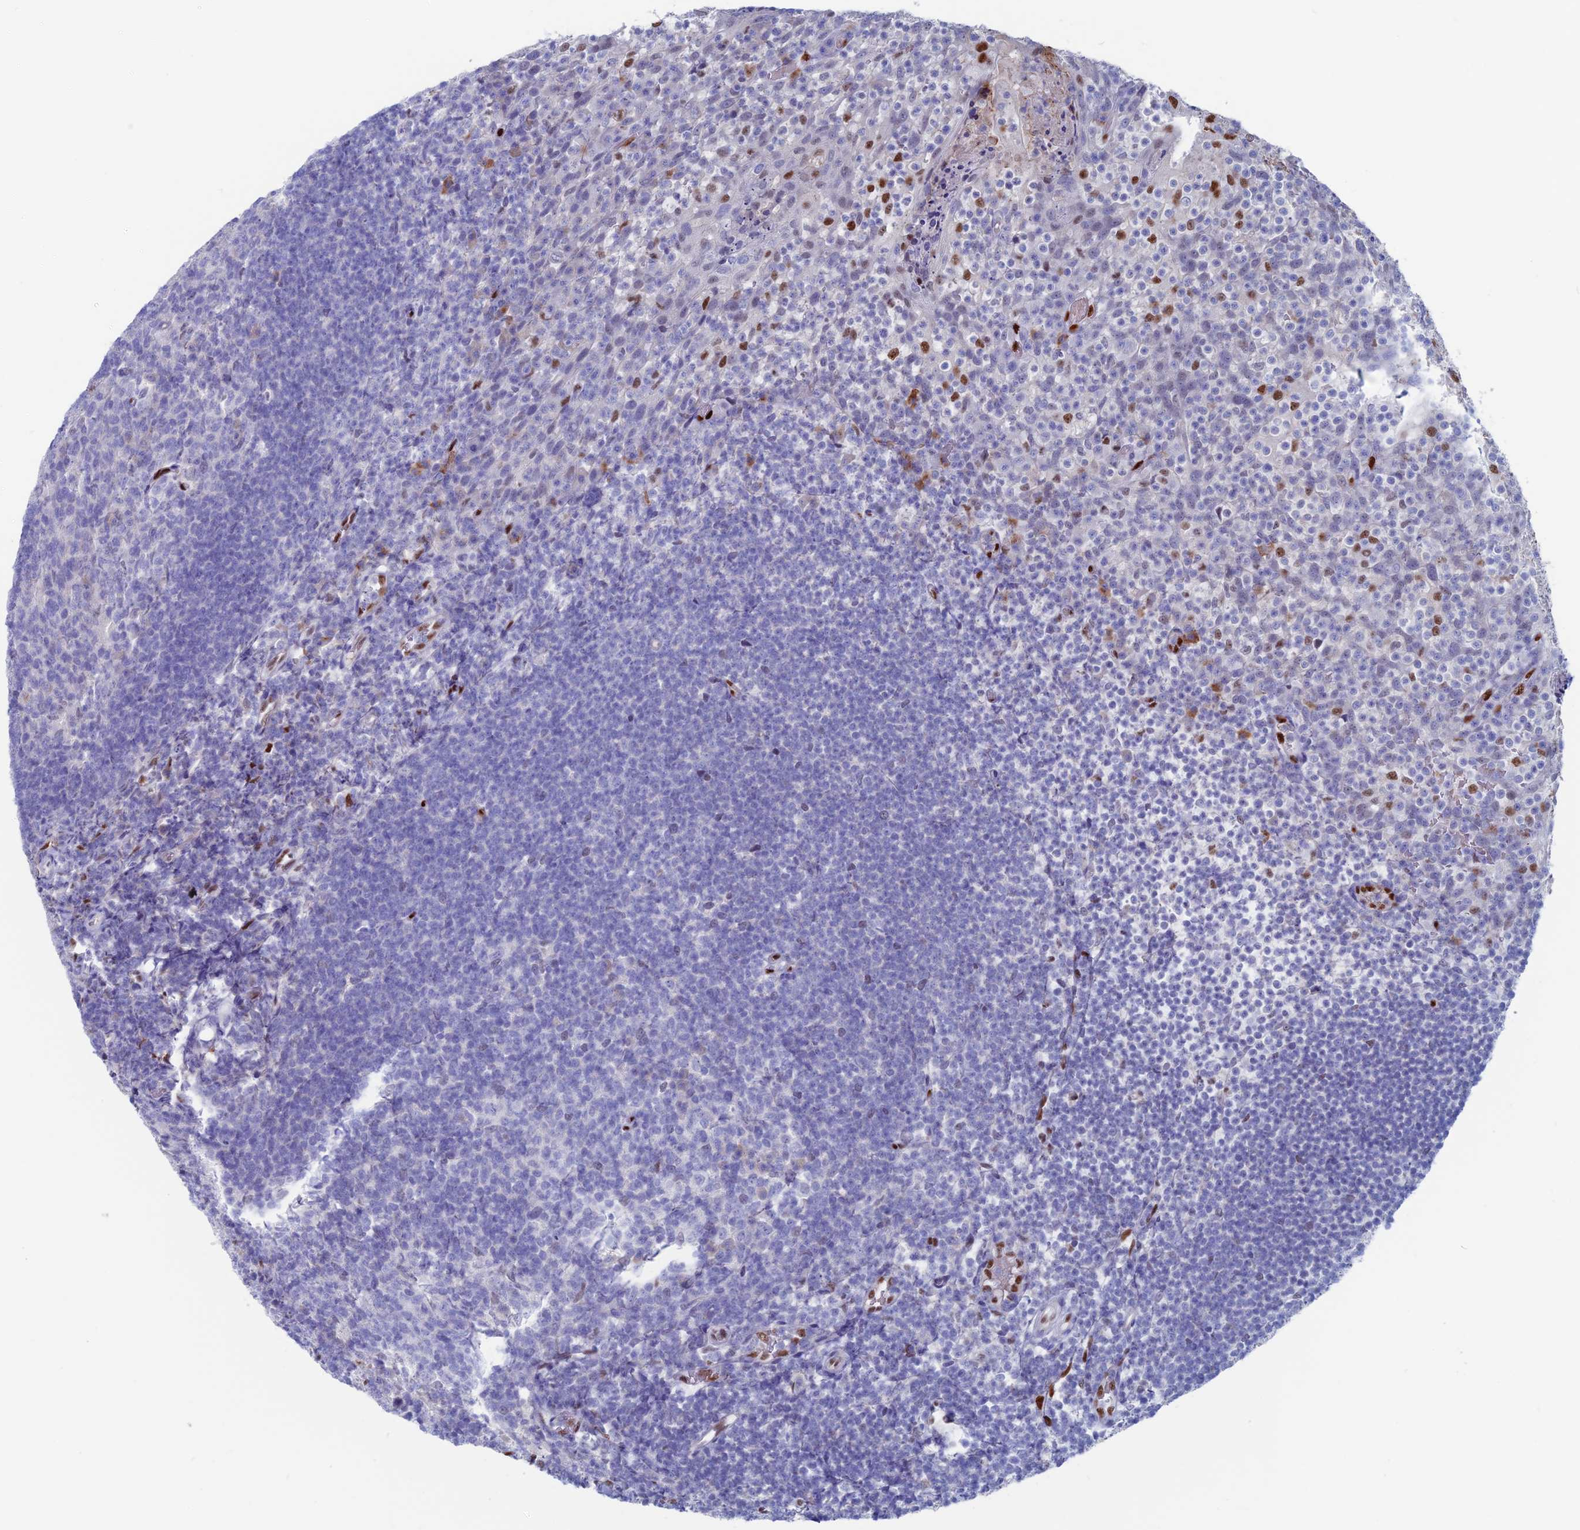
{"staining": {"intensity": "negative", "quantity": "none", "location": "none"}, "tissue": "tonsil", "cell_type": "Germinal center cells", "image_type": "normal", "snomed": [{"axis": "morphology", "description": "Normal tissue, NOS"}, {"axis": "topography", "description": "Tonsil"}], "caption": "A high-resolution micrograph shows immunohistochemistry staining of benign tonsil, which reveals no significant staining in germinal center cells. (DAB immunohistochemistry with hematoxylin counter stain).", "gene": "NOL4L", "patient": {"sex": "female", "age": 10}}